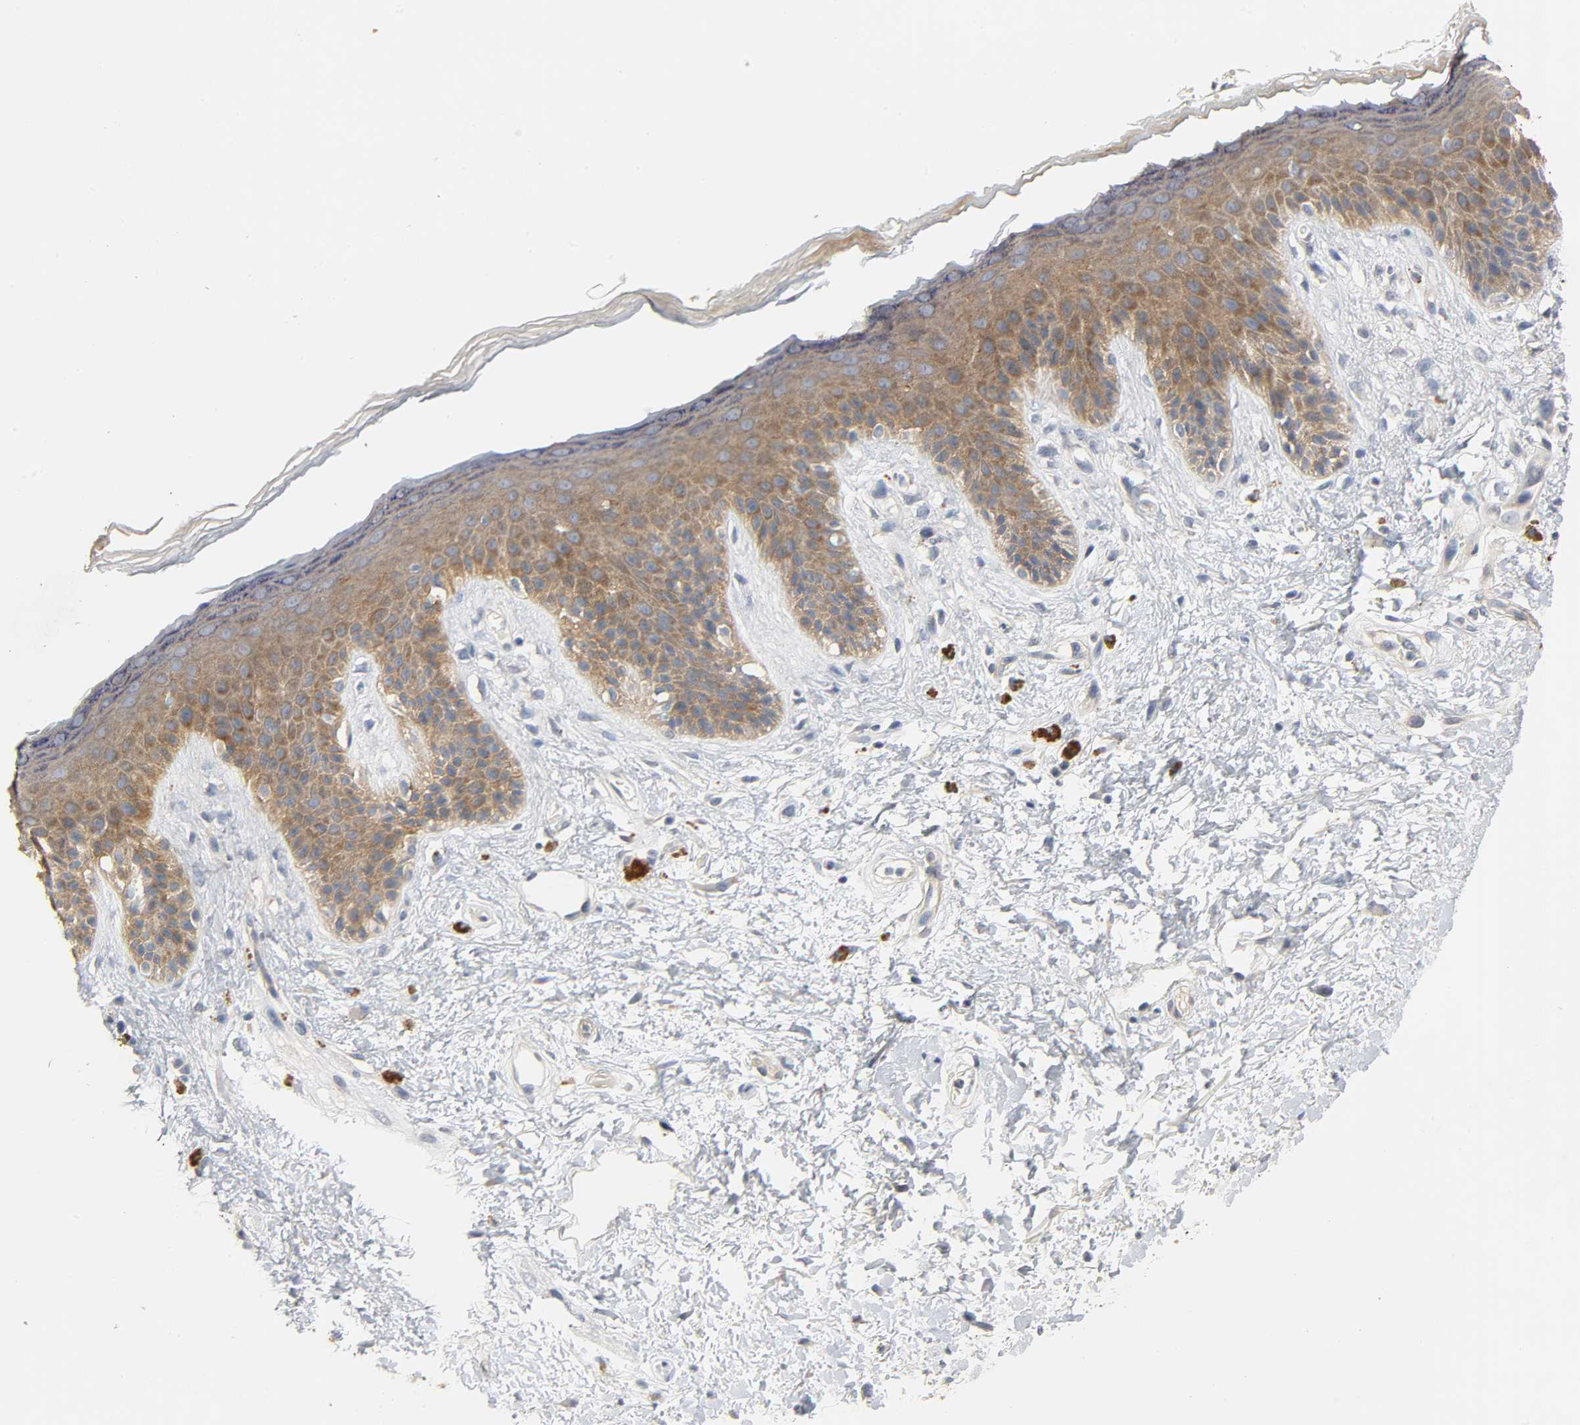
{"staining": {"intensity": "moderate", "quantity": ">75%", "location": "cytoplasmic/membranous"}, "tissue": "skin", "cell_type": "Epidermal cells", "image_type": "normal", "snomed": [{"axis": "morphology", "description": "Normal tissue, NOS"}, {"axis": "topography", "description": "Anal"}], "caption": "The histopathology image demonstrates immunohistochemical staining of benign skin. There is moderate cytoplasmic/membranous staining is identified in approximately >75% of epidermal cells.", "gene": "ARPC1A", "patient": {"sex": "female", "age": 46}}